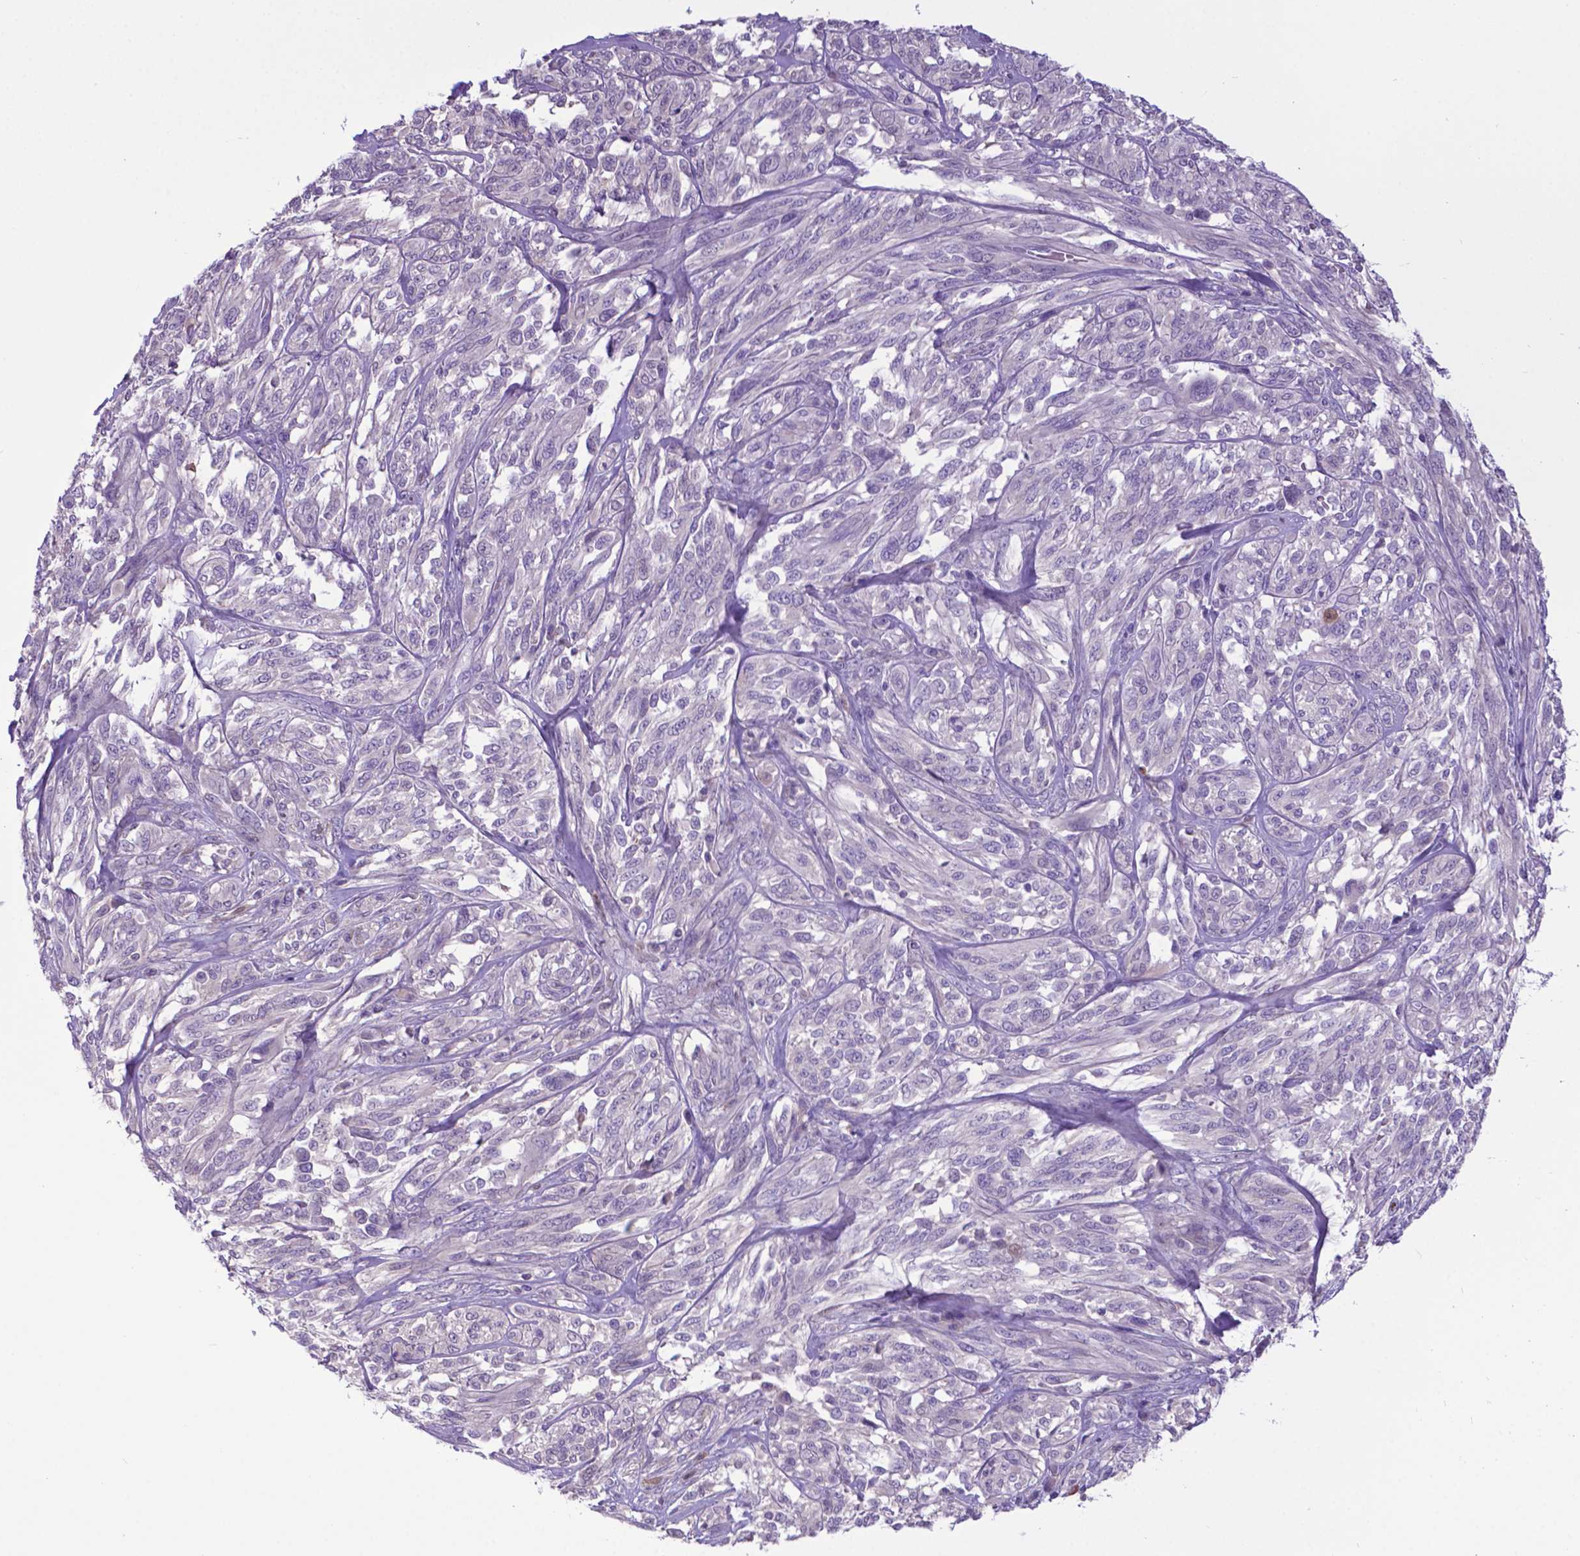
{"staining": {"intensity": "negative", "quantity": "none", "location": "none"}, "tissue": "melanoma", "cell_type": "Tumor cells", "image_type": "cancer", "snomed": [{"axis": "morphology", "description": "Malignant melanoma, NOS"}, {"axis": "topography", "description": "Skin"}], "caption": "Immunohistochemical staining of human malignant melanoma shows no significant staining in tumor cells.", "gene": "ADRA2B", "patient": {"sex": "female", "age": 91}}